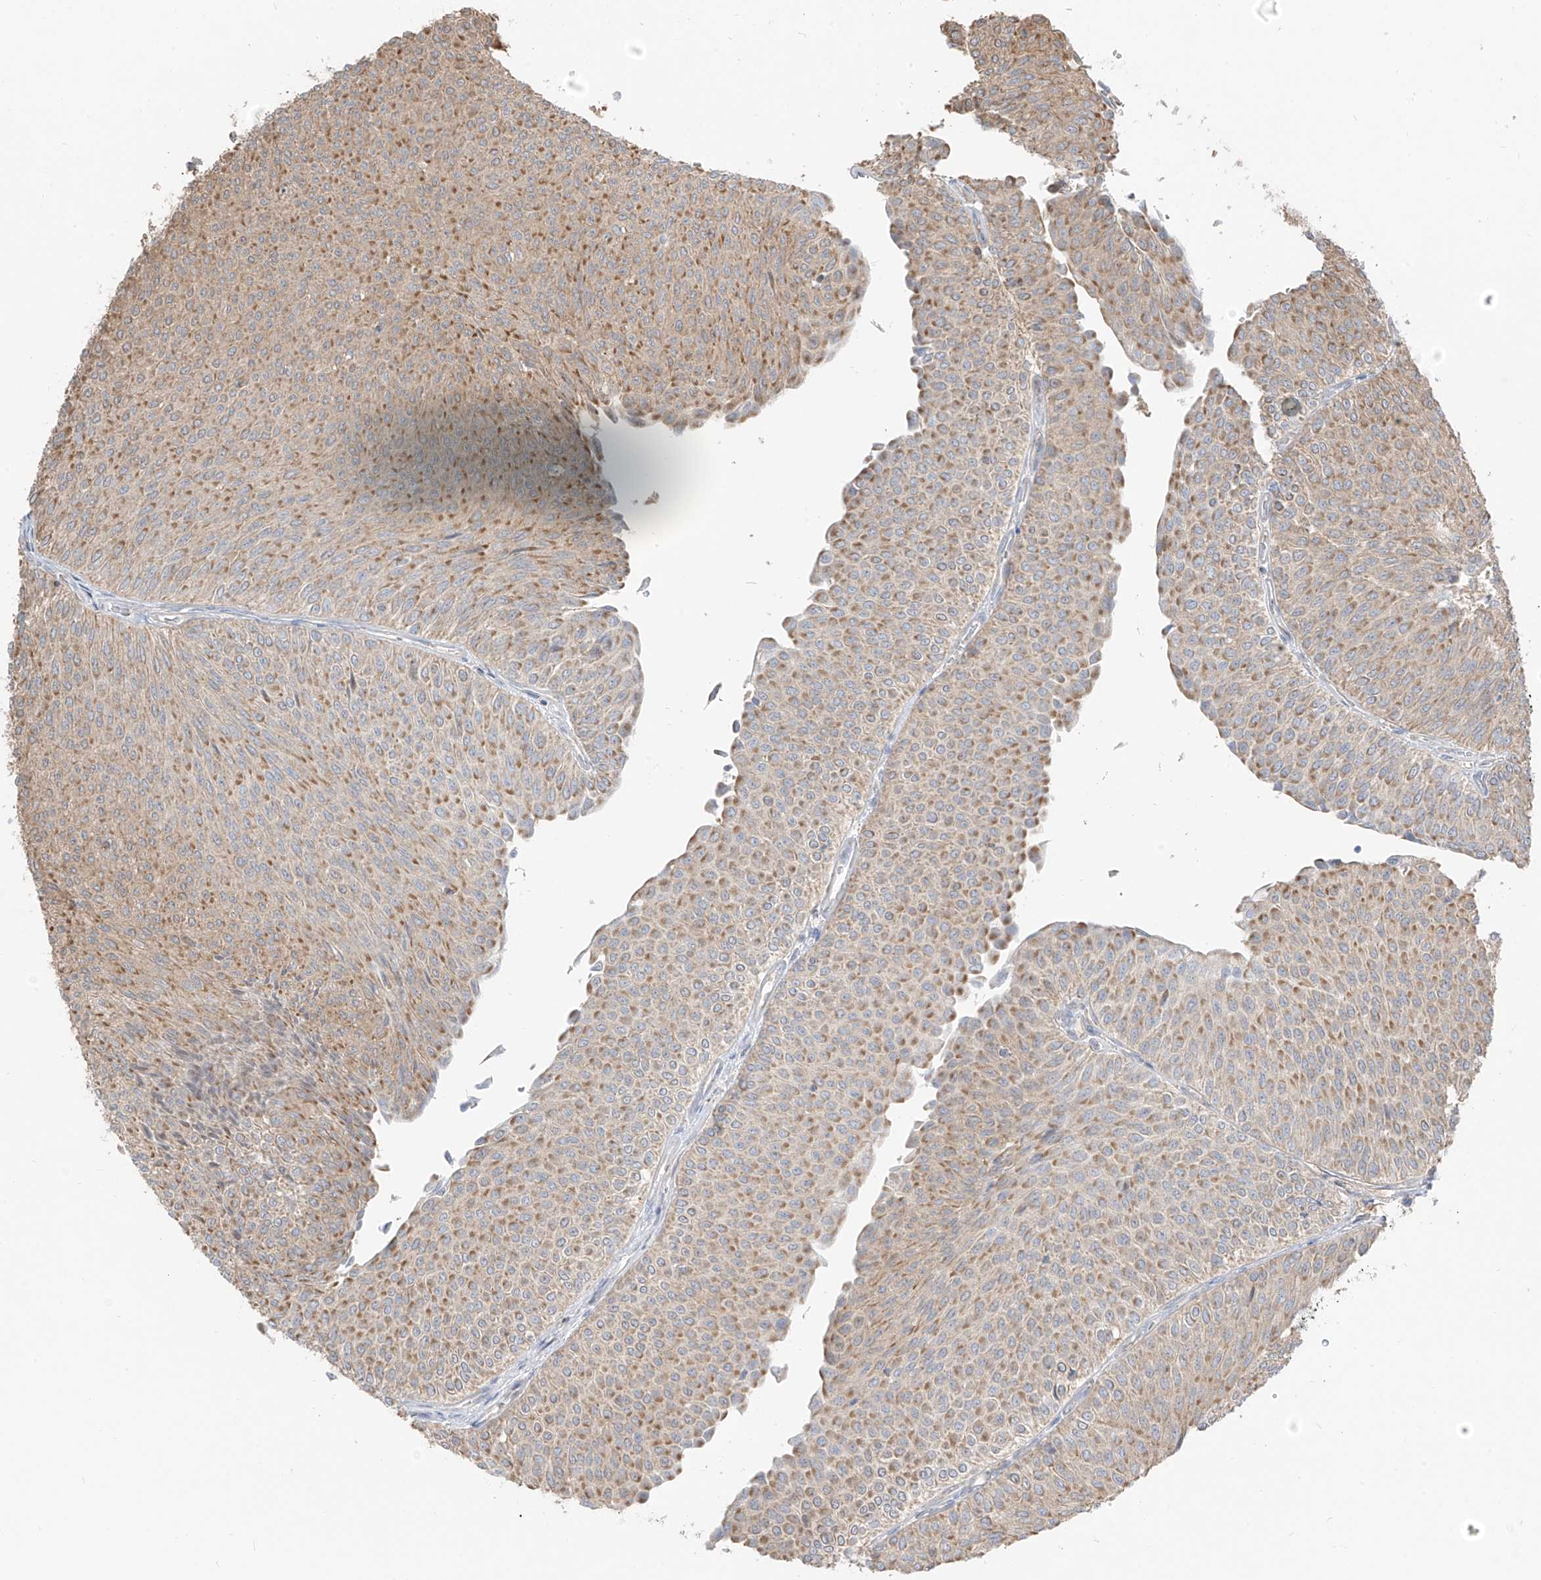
{"staining": {"intensity": "moderate", "quantity": ">75%", "location": "cytoplasmic/membranous"}, "tissue": "urothelial cancer", "cell_type": "Tumor cells", "image_type": "cancer", "snomed": [{"axis": "morphology", "description": "Urothelial carcinoma, Low grade"}, {"axis": "topography", "description": "Urinary bladder"}], "caption": "The immunohistochemical stain labels moderate cytoplasmic/membranous staining in tumor cells of urothelial cancer tissue.", "gene": "ETHE1", "patient": {"sex": "male", "age": 78}}